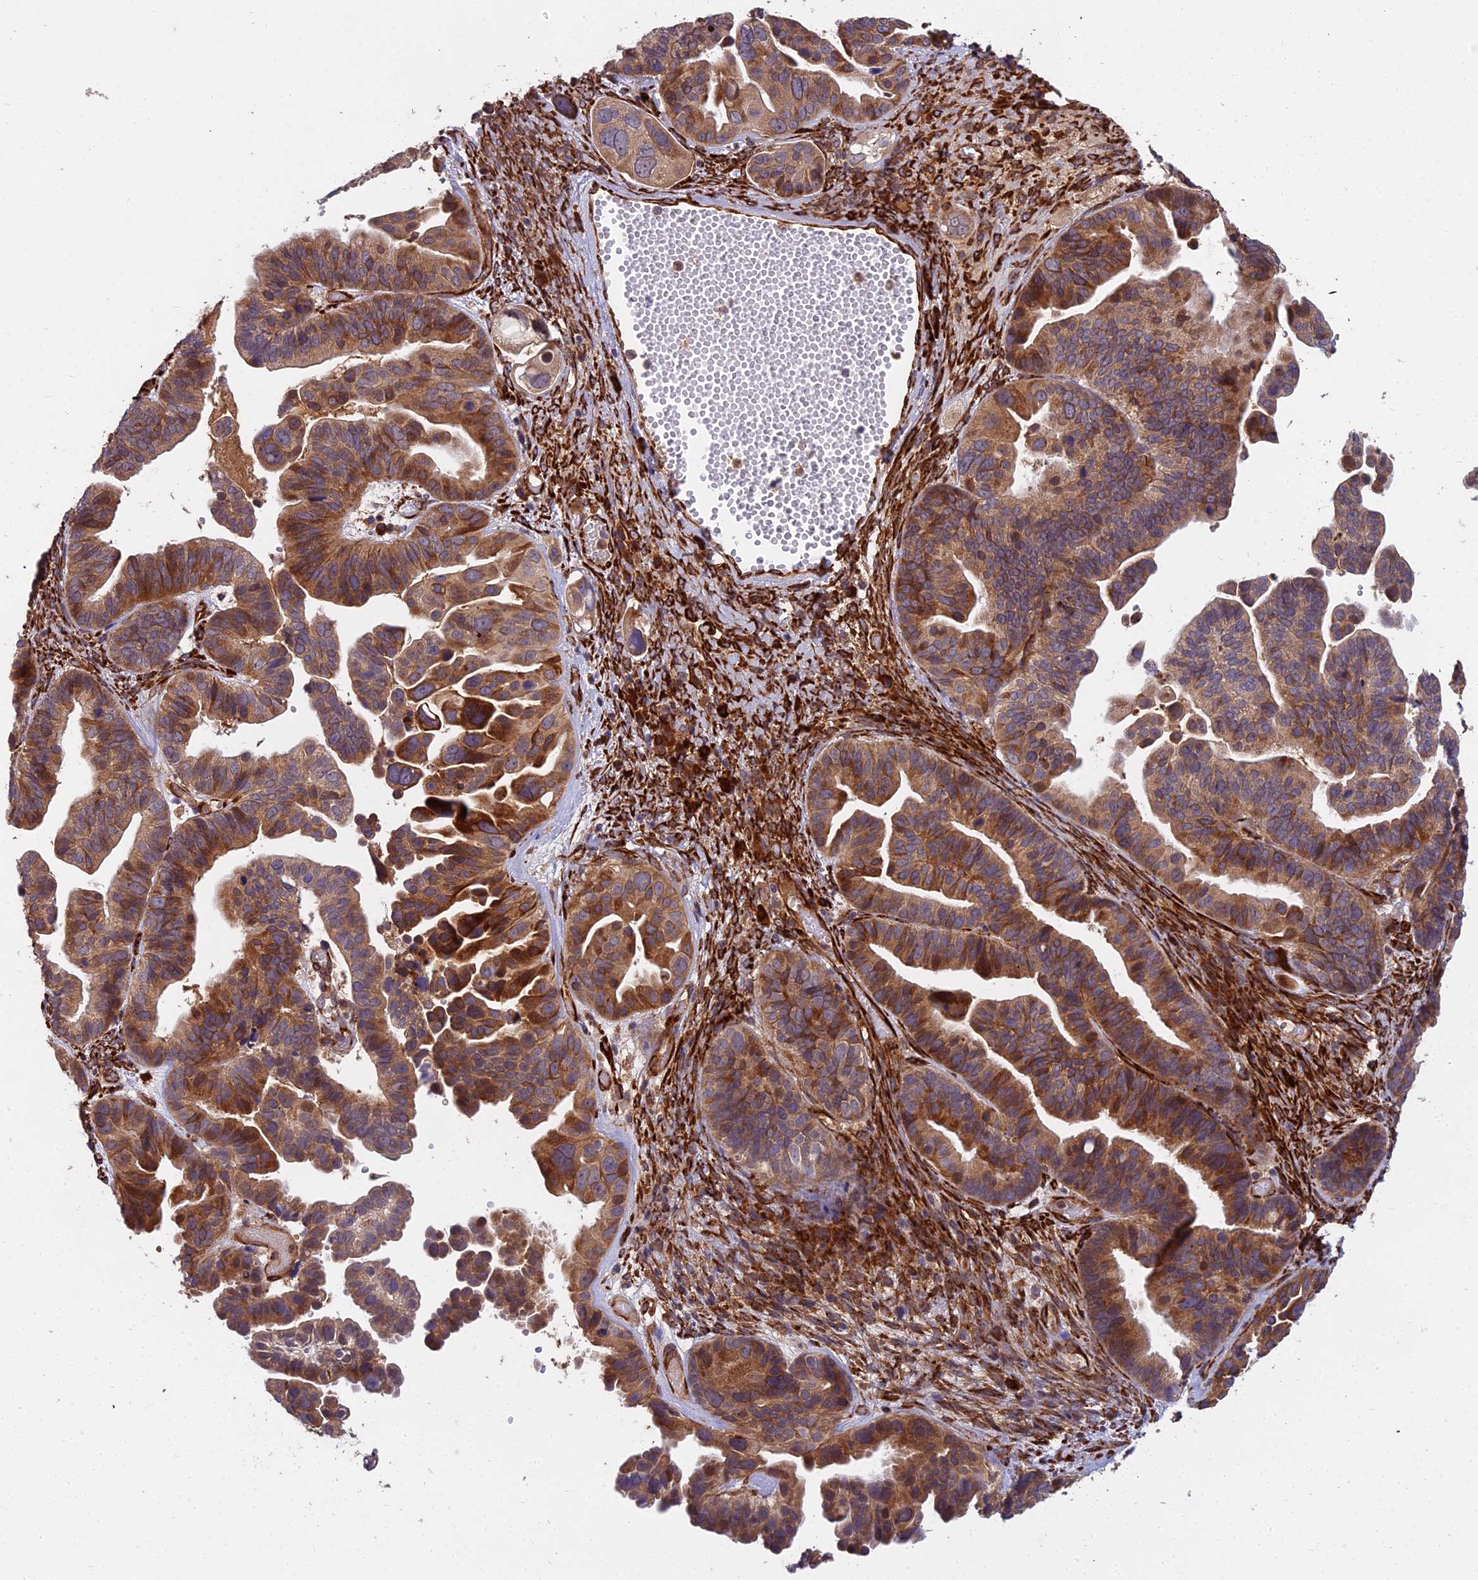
{"staining": {"intensity": "moderate", "quantity": ">75%", "location": "cytoplasmic/membranous"}, "tissue": "ovarian cancer", "cell_type": "Tumor cells", "image_type": "cancer", "snomed": [{"axis": "morphology", "description": "Cystadenocarcinoma, serous, NOS"}, {"axis": "topography", "description": "Ovary"}], "caption": "This is a micrograph of immunohistochemistry (IHC) staining of ovarian cancer (serous cystadenocarcinoma), which shows moderate staining in the cytoplasmic/membranous of tumor cells.", "gene": "NDUFAF7", "patient": {"sex": "female", "age": 56}}